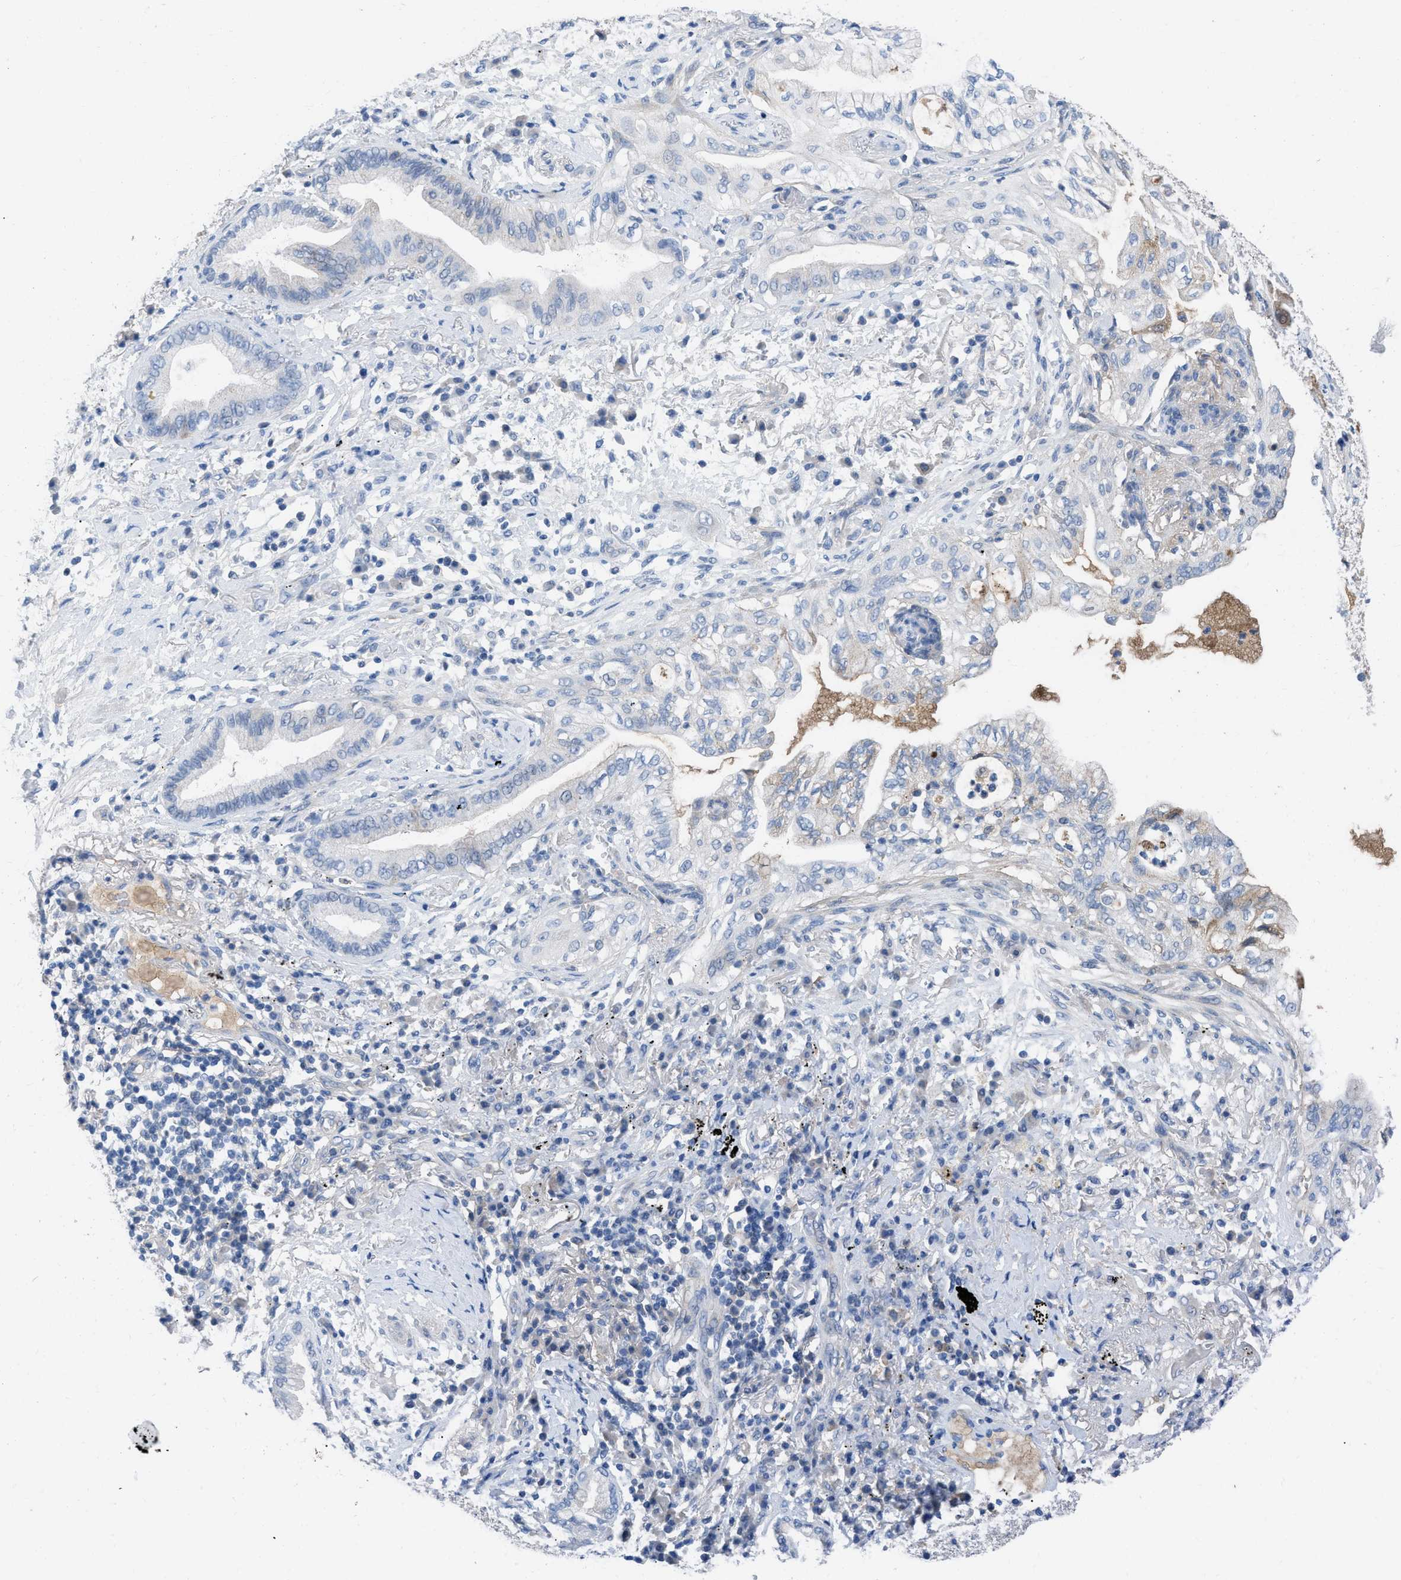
{"staining": {"intensity": "negative", "quantity": "none", "location": "none"}, "tissue": "lung cancer", "cell_type": "Tumor cells", "image_type": "cancer", "snomed": [{"axis": "morphology", "description": "Normal tissue, NOS"}, {"axis": "morphology", "description": "Adenocarcinoma, NOS"}, {"axis": "topography", "description": "Bronchus"}, {"axis": "topography", "description": "Lung"}], "caption": "IHC image of neoplastic tissue: lung cancer (adenocarcinoma) stained with DAB shows no significant protein staining in tumor cells.", "gene": "HPX", "patient": {"sex": "female", "age": 70}}